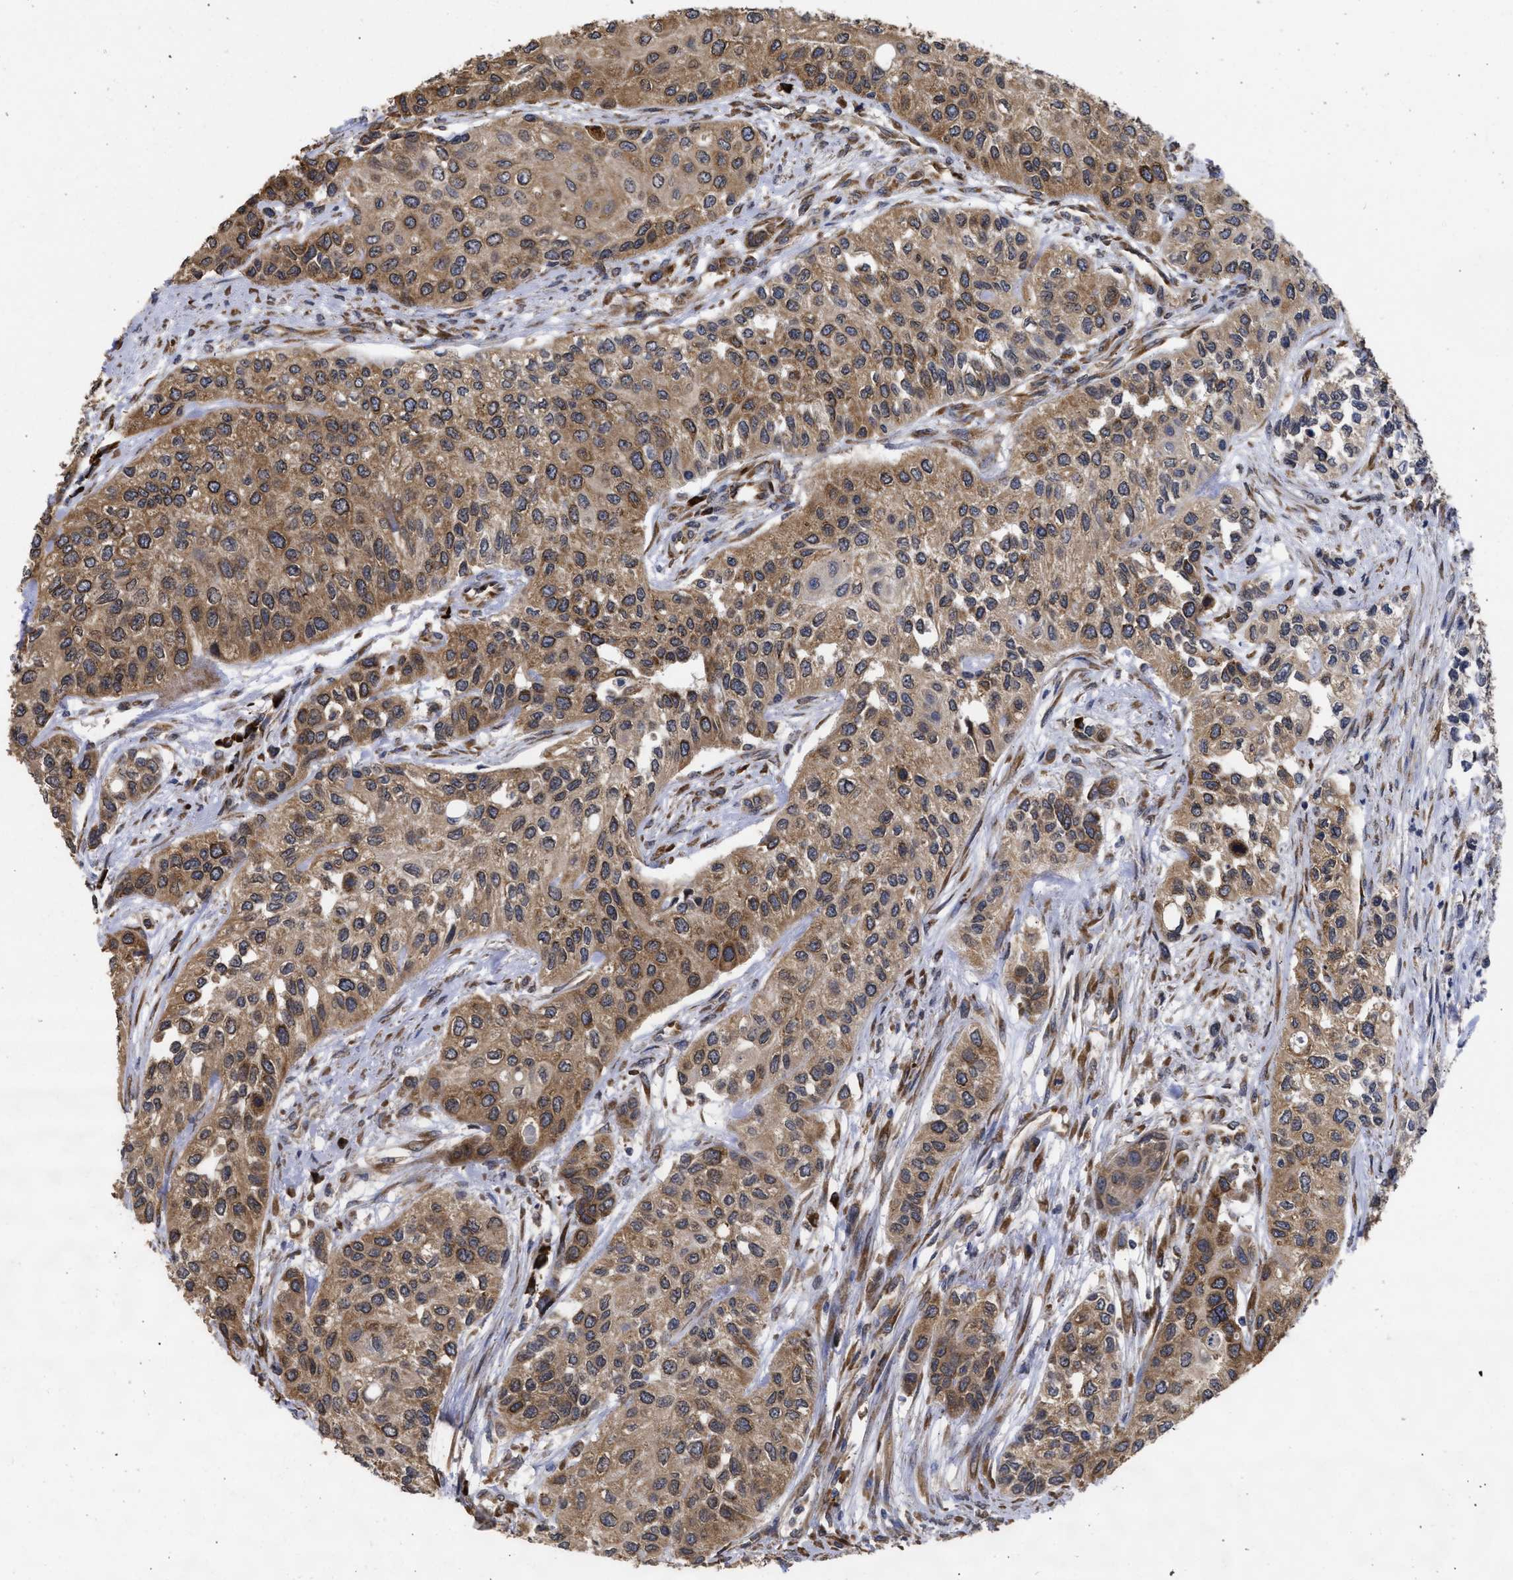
{"staining": {"intensity": "moderate", "quantity": ">75%", "location": "cytoplasmic/membranous"}, "tissue": "urothelial cancer", "cell_type": "Tumor cells", "image_type": "cancer", "snomed": [{"axis": "morphology", "description": "Urothelial carcinoma, High grade"}, {"axis": "topography", "description": "Urinary bladder"}], "caption": "Immunohistochemical staining of high-grade urothelial carcinoma reveals medium levels of moderate cytoplasmic/membranous protein expression in approximately >75% of tumor cells. The protein is shown in brown color, while the nuclei are stained blue.", "gene": "DNAJC1", "patient": {"sex": "female", "age": 56}}